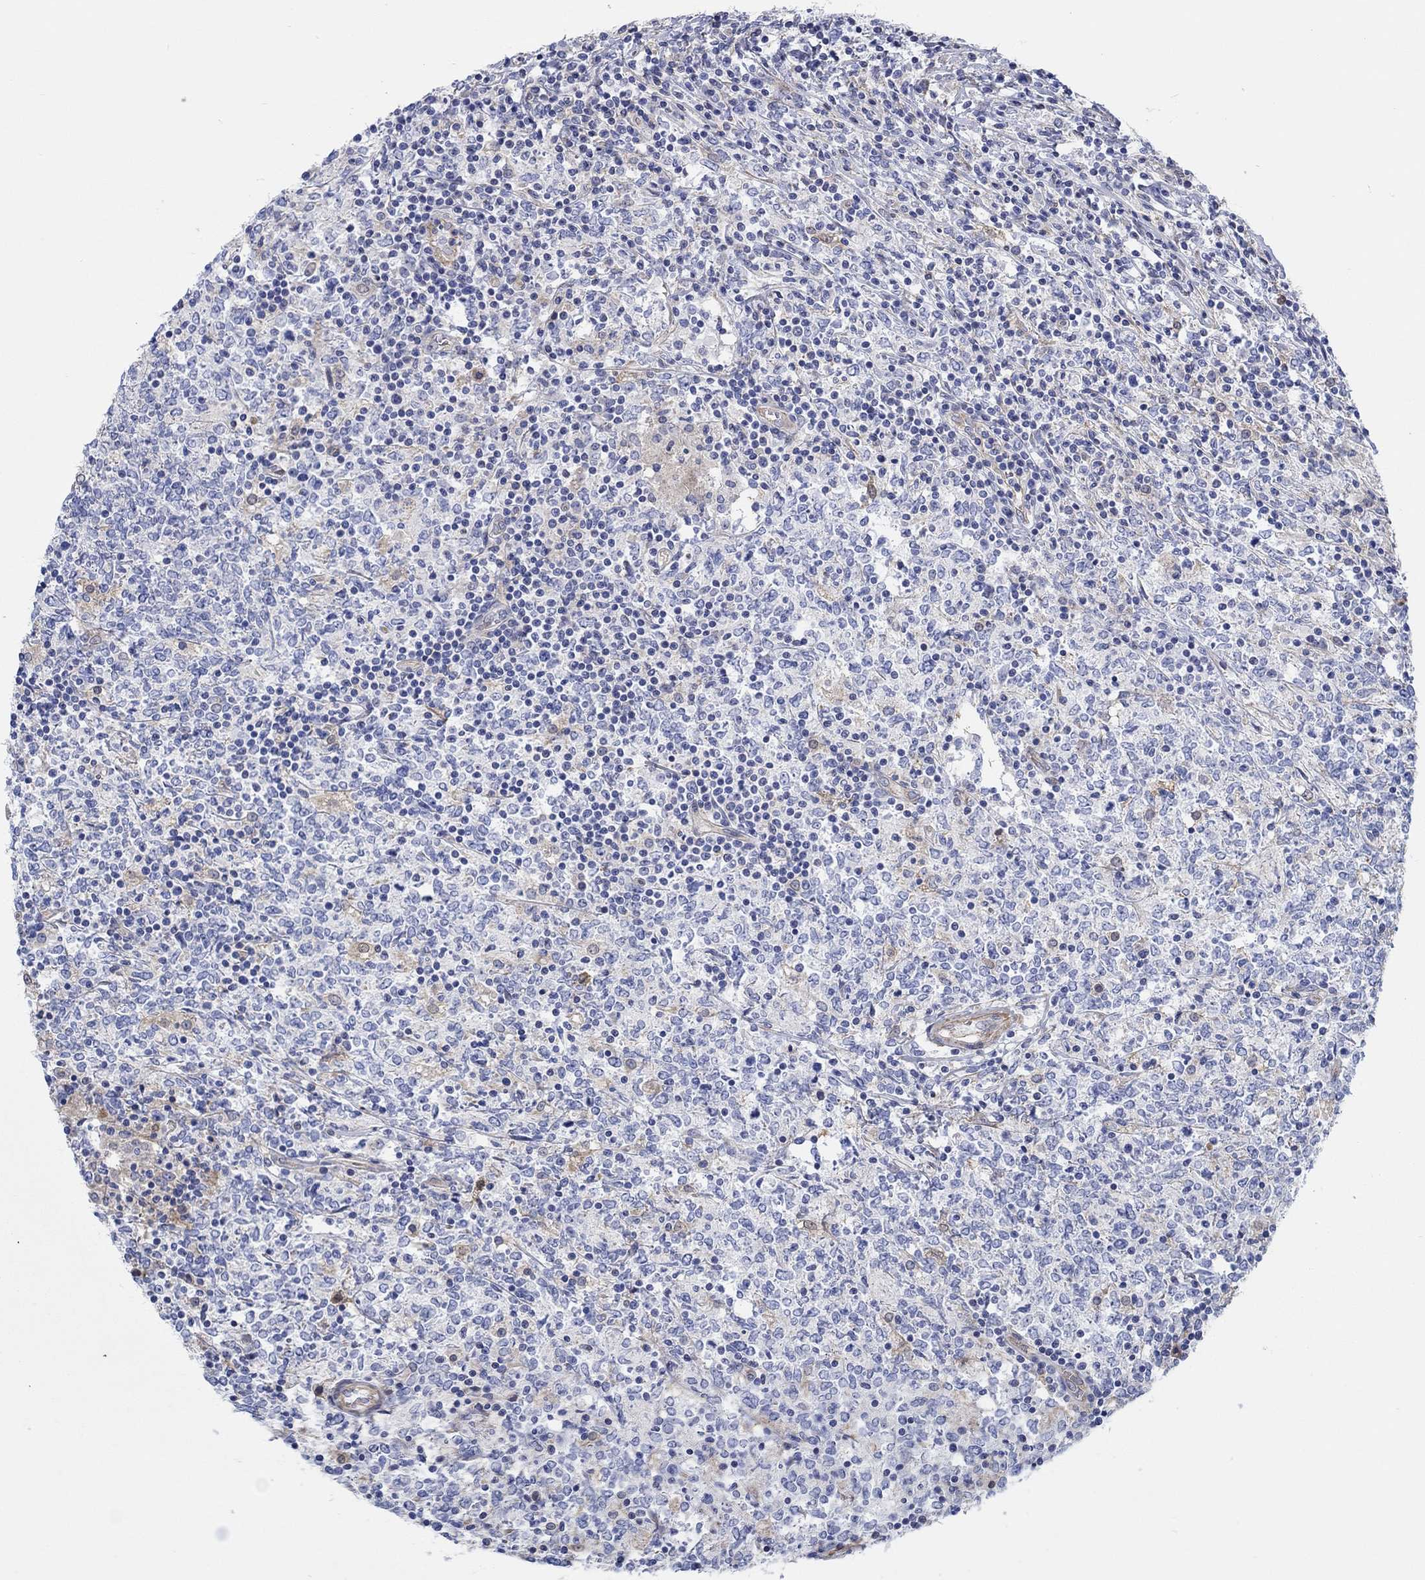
{"staining": {"intensity": "negative", "quantity": "none", "location": "none"}, "tissue": "lymphoma", "cell_type": "Tumor cells", "image_type": "cancer", "snomed": [{"axis": "morphology", "description": "Malignant lymphoma, non-Hodgkin's type, High grade"}, {"axis": "topography", "description": "Lymph node"}], "caption": "High power microscopy photomicrograph of an immunohistochemistry (IHC) histopathology image of high-grade malignant lymphoma, non-Hodgkin's type, revealing no significant expression in tumor cells.", "gene": "FMN1", "patient": {"sex": "female", "age": 84}}